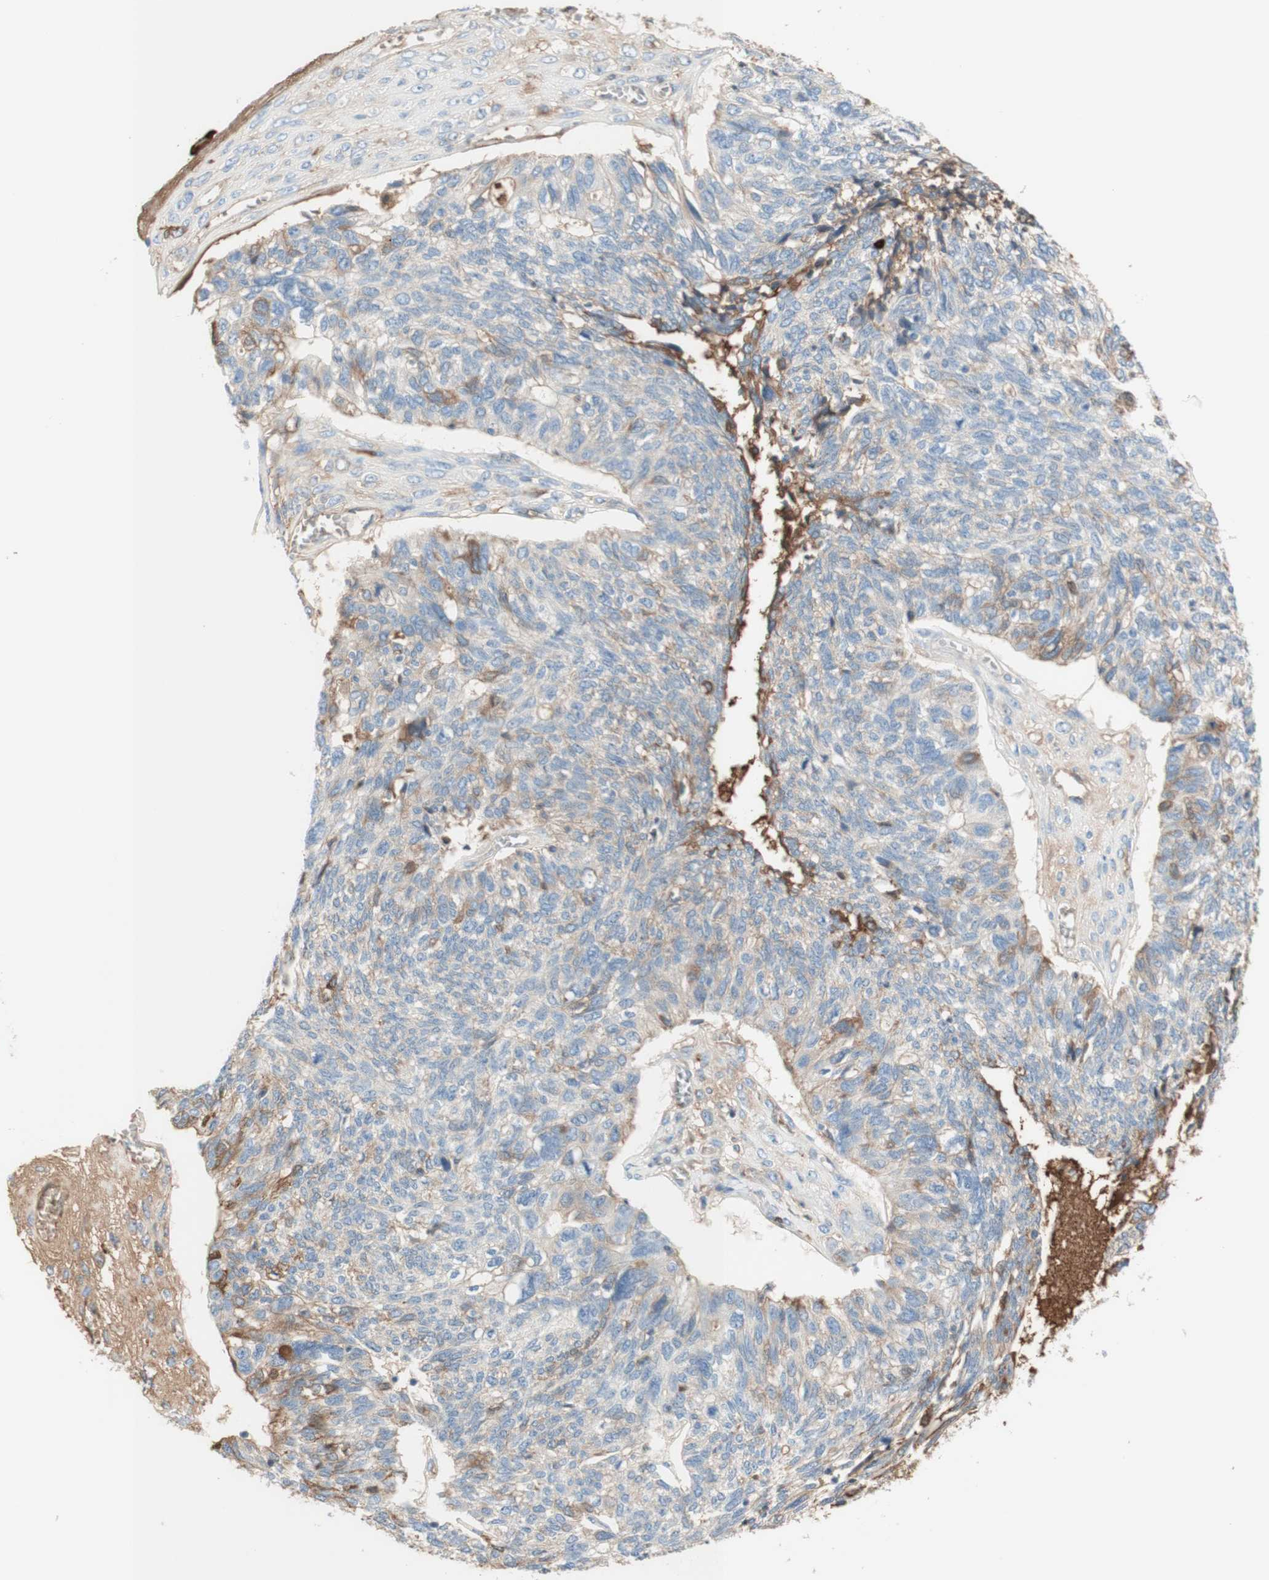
{"staining": {"intensity": "moderate", "quantity": "<25%", "location": "cytoplasmic/membranous"}, "tissue": "ovarian cancer", "cell_type": "Tumor cells", "image_type": "cancer", "snomed": [{"axis": "morphology", "description": "Cystadenocarcinoma, serous, NOS"}, {"axis": "topography", "description": "Ovary"}], "caption": "A low amount of moderate cytoplasmic/membranous staining is appreciated in approximately <25% of tumor cells in serous cystadenocarcinoma (ovarian) tissue. The protein of interest is stained brown, and the nuclei are stained in blue (DAB IHC with brightfield microscopy, high magnification).", "gene": "KNG1", "patient": {"sex": "female", "age": 79}}